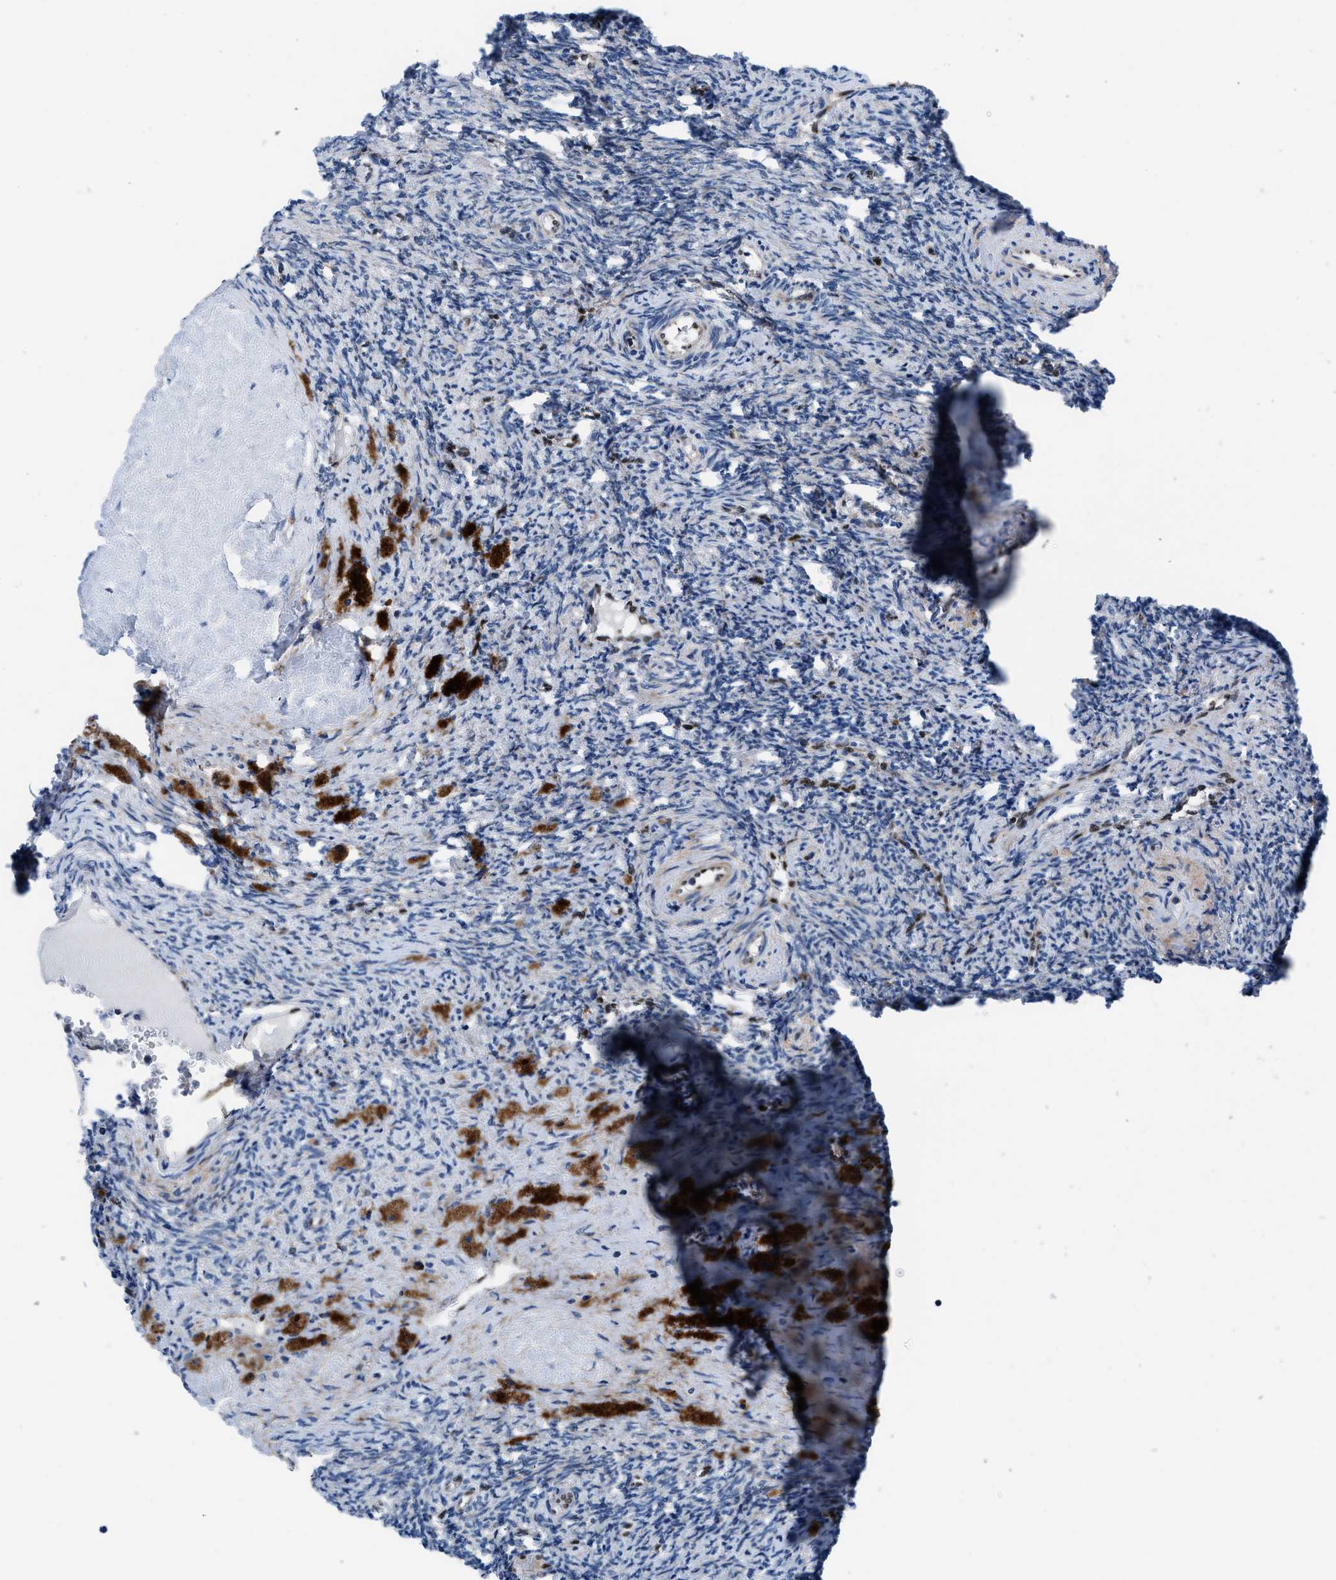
{"staining": {"intensity": "negative", "quantity": "none", "location": "none"}, "tissue": "ovary", "cell_type": "Ovarian stroma cells", "image_type": "normal", "snomed": [{"axis": "morphology", "description": "Normal tissue, NOS"}, {"axis": "topography", "description": "Ovary"}], "caption": "Ovarian stroma cells show no significant protein expression in unremarkable ovary. (Brightfield microscopy of DAB IHC at high magnification).", "gene": "LMO2", "patient": {"sex": "female", "age": 41}}